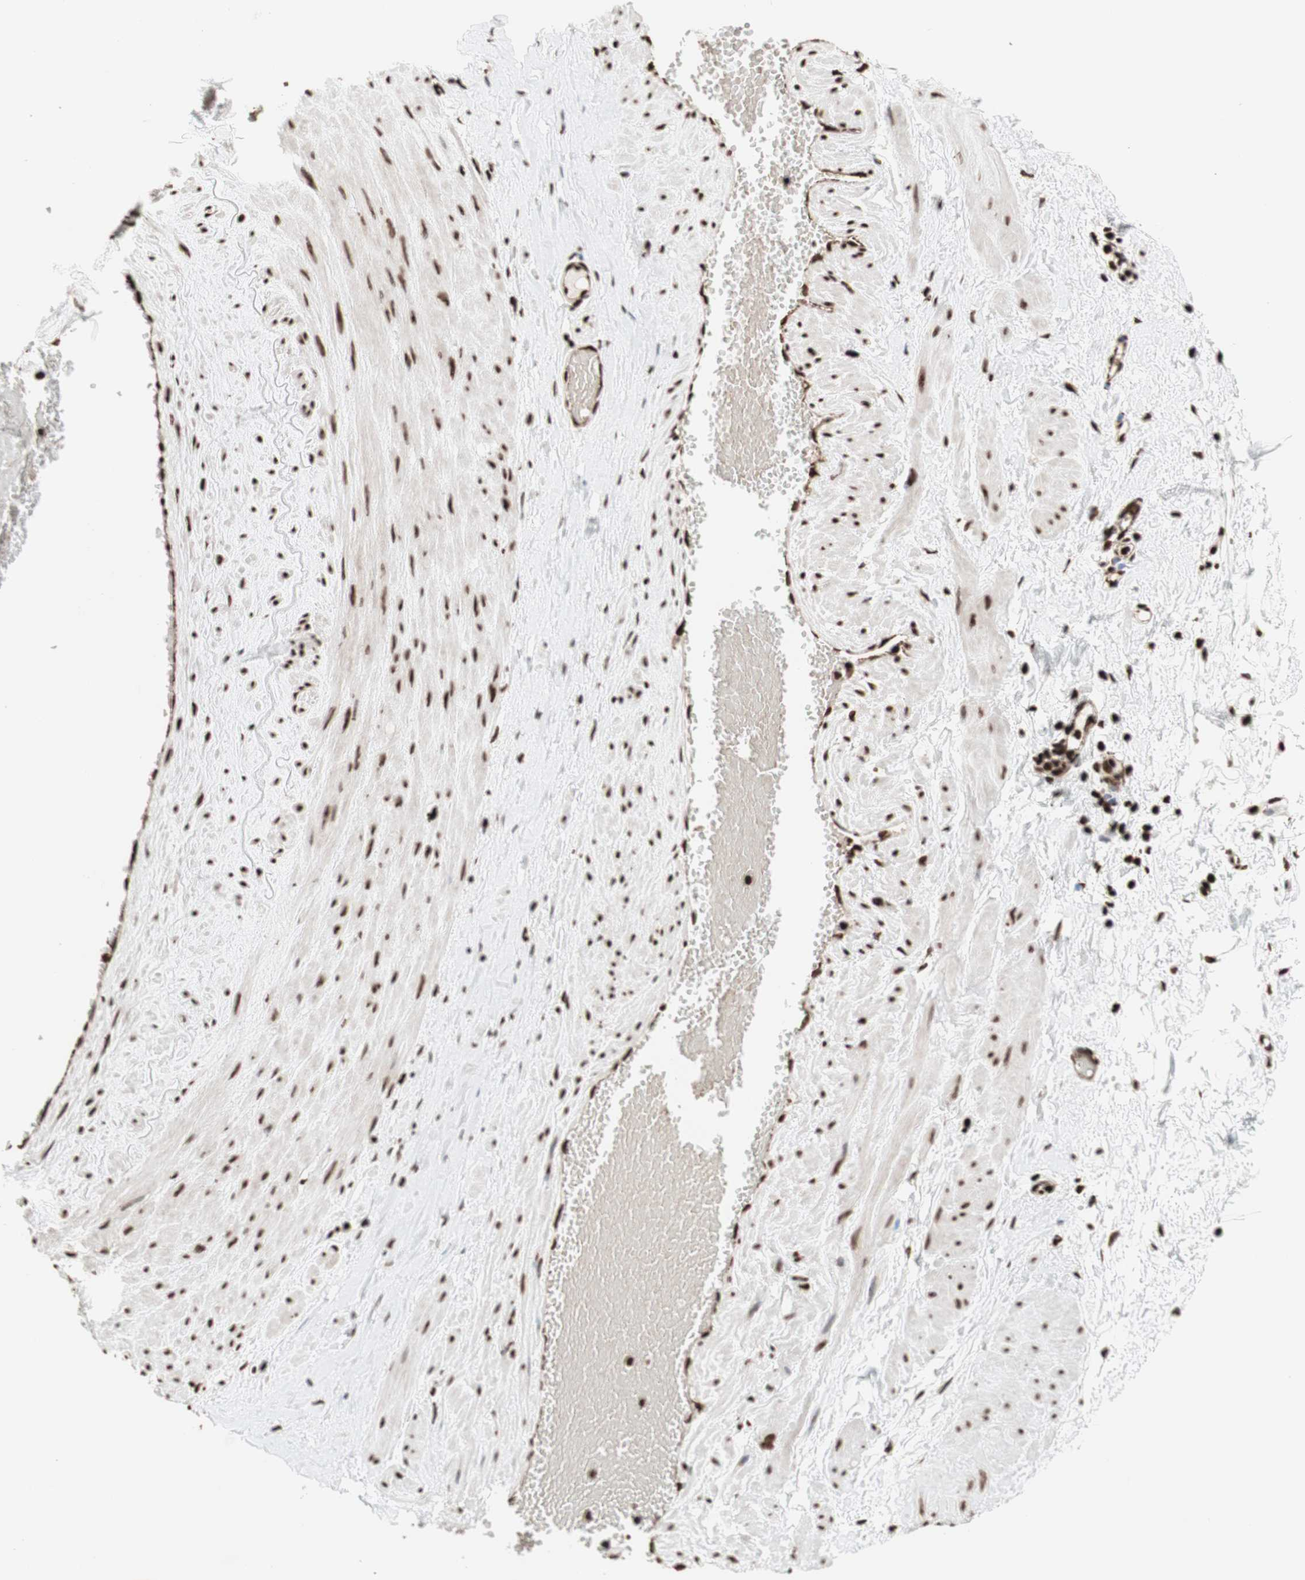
{"staining": {"intensity": "moderate", "quantity": ">75%", "location": "nuclear"}, "tissue": "adipose tissue", "cell_type": "Adipocytes", "image_type": "normal", "snomed": [{"axis": "morphology", "description": "Normal tissue, NOS"}, {"axis": "topography", "description": "Soft tissue"}, {"axis": "topography", "description": "Vascular tissue"}], "caption": "Adipose tissue stained for a protein (brown) displays moderate nuclear positive expression in approximately >75% of adipocytes.", "gene": "NCAPD2", "patient": {"sex": "female", "age": 35}}